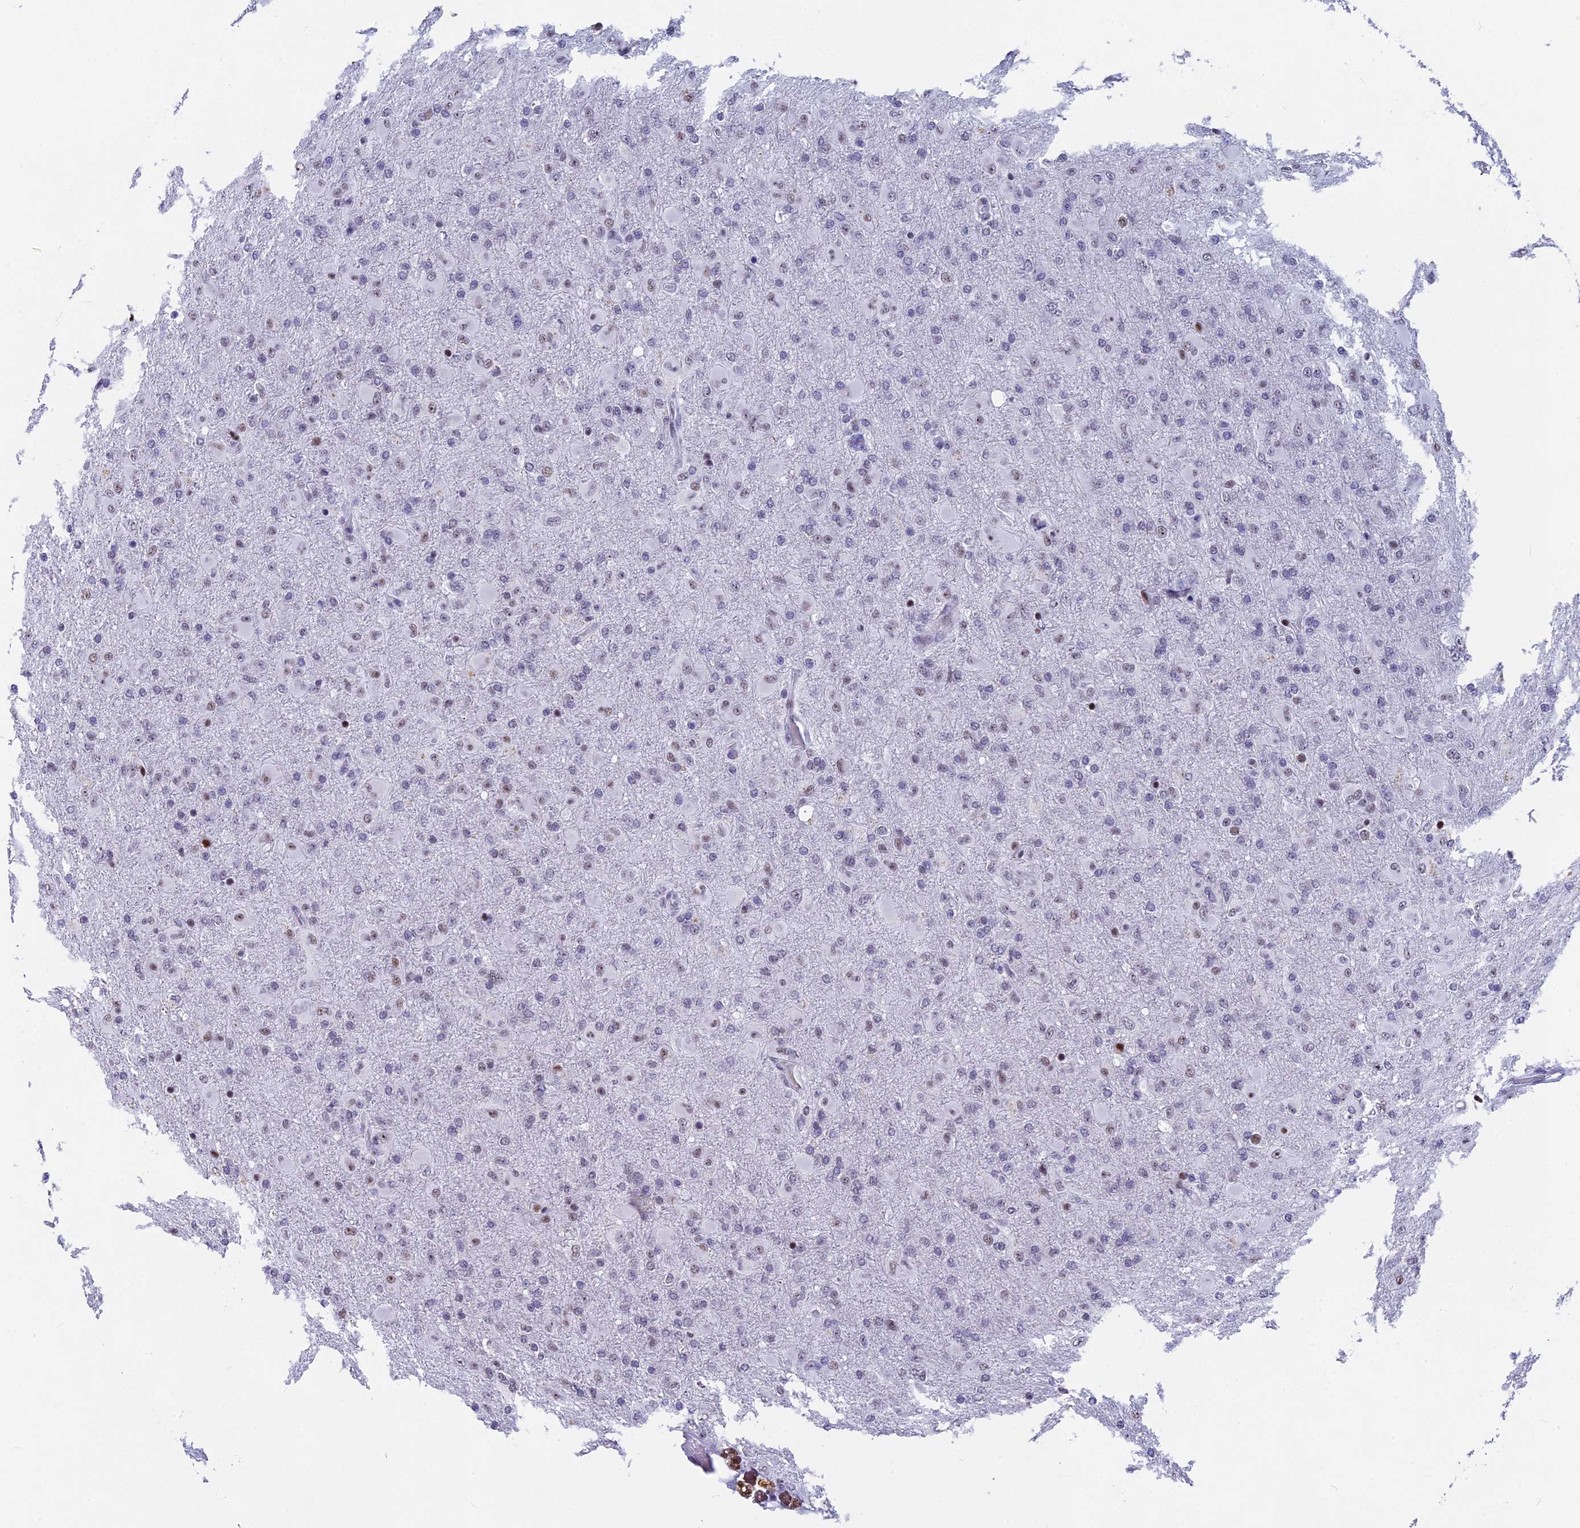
{"staining": {"intensity": "weak", "quantity": "<25%", "location": "nuclear"}, "tissue": "glioma", "cell_type": "Tumor cells", "image_type": "cancer", "snomed": [{"axis": "morphology", "description": "Glioma, malignant, Low grade"}, {"axis": "topography", "description": "Brain"}], "caption": "High power microscopy histopathology image of an IHC micrograph of malignant glioma (low-grade), revealing no significant expression in tumor cells. (DAB IHC with hematoxylin counter stain).", "gene": "NSA2", "patient": {"sex": "male", "age": 65}}